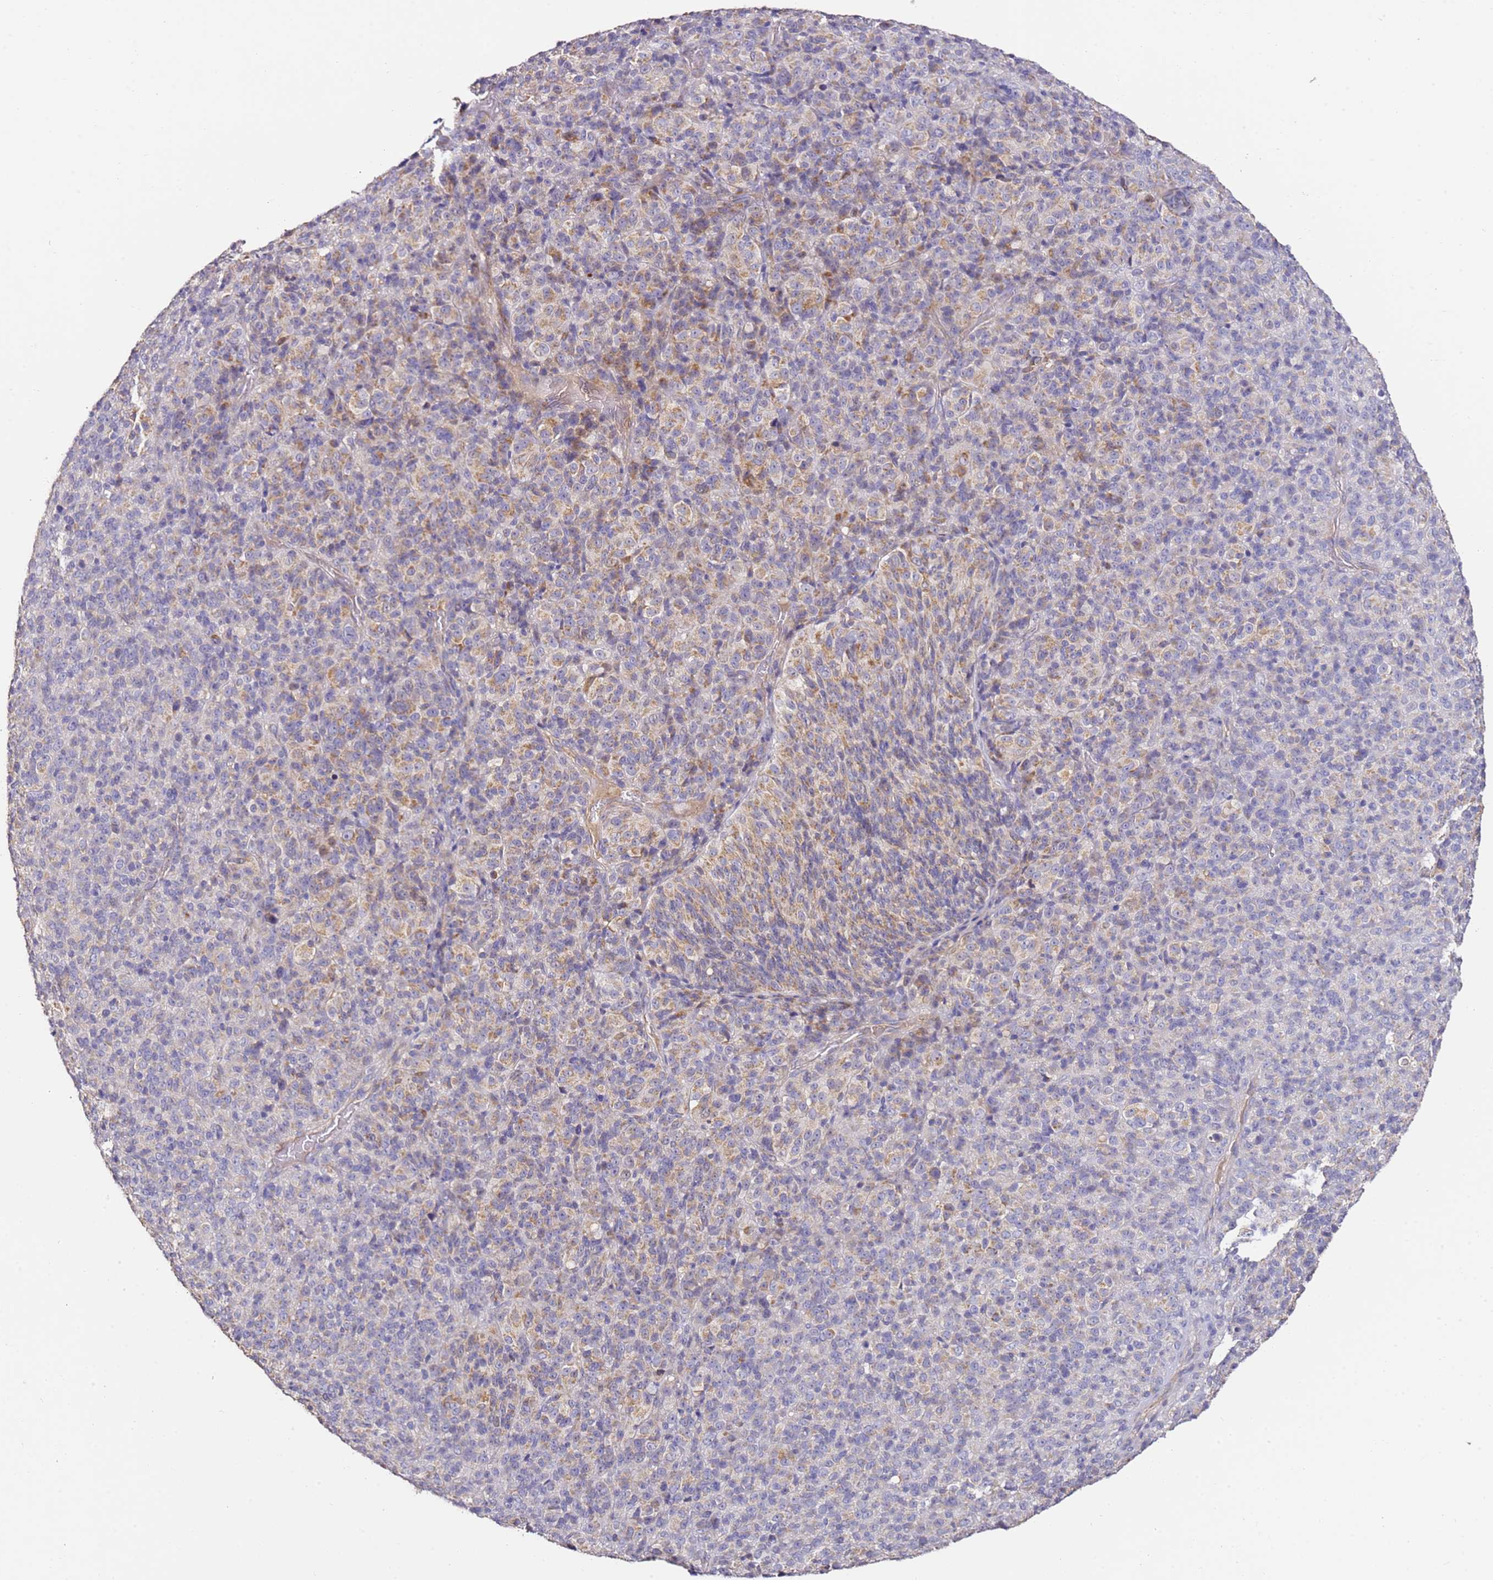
{"staining": {"intensity": "moderate", "quantity": "<25%", "location": "cytoplasmic/membranous"}, "tissue": "melanoma", "cell_type": "Tumor cells", "image_type": "cancer", "snomed": [{"axis": "morphology", "description": "Malignant melanoma, Metastatic site"}, {"axis": "topography", "description": "Brain"}], "caption": "Immunohistochemical staining of human malignant melanoma (metastatic site) demonstrates moderate cytoplasmic/membranous protein staining in about <25% of tumor cells.", "gene": "OR2B11", "patient": {"sex": "female", "age": 56}}